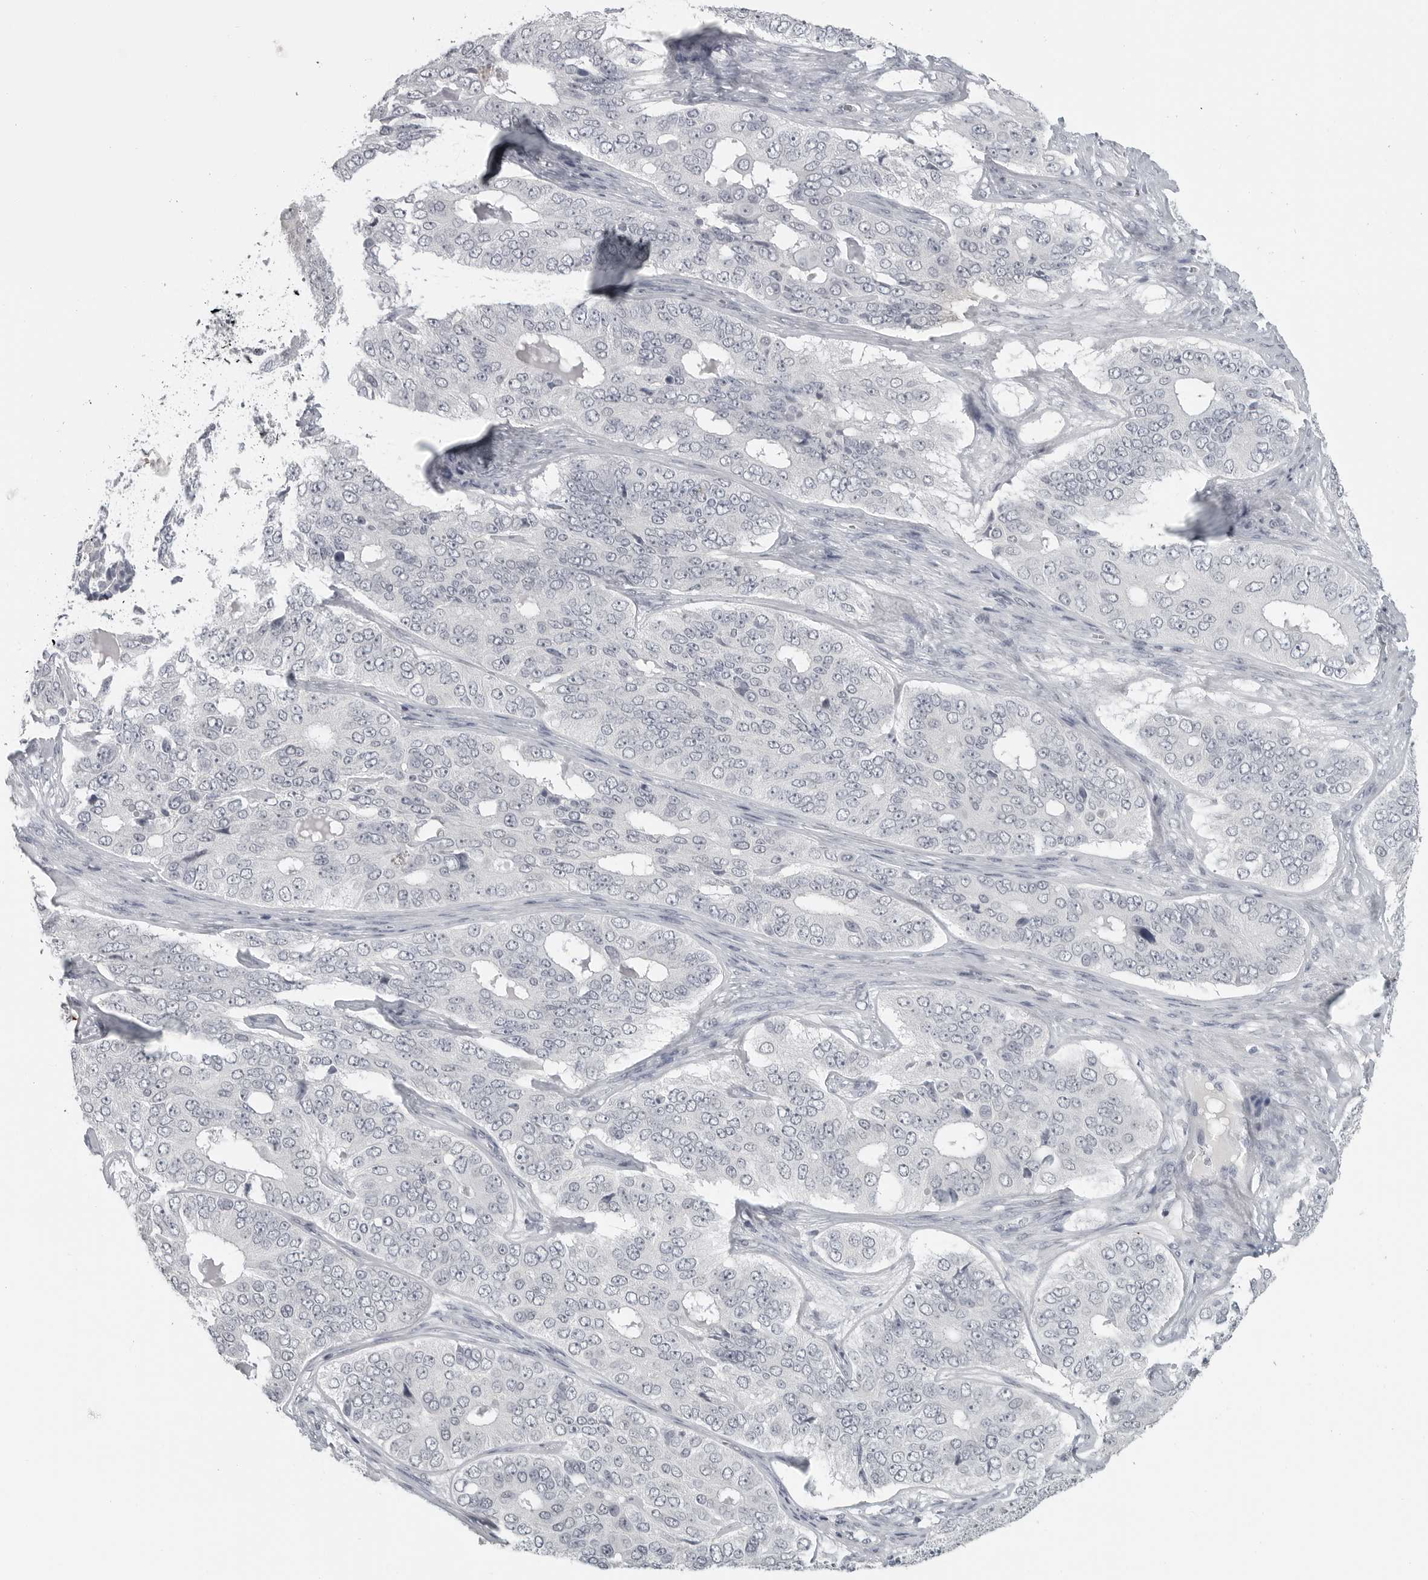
{"staining": {"intensity": "negative", "quantity": "none", "location": "none"}, "tissue": "ovarian cancer", "cell_type": "Tumor cells", "image_type": "cancer", "snomed": [{"axis": "morphology", "description": "Carcinoma, endometroid"}, {"axis": "topography", "description": "Ovary"}], "caption": "This is an IHC histopathology image of human ovarian cancer (endometroid carcinoma). There is no expression in tumor cells.", "gene": "BPIFA1", "patient": {"sex": "female", "age": 51}}